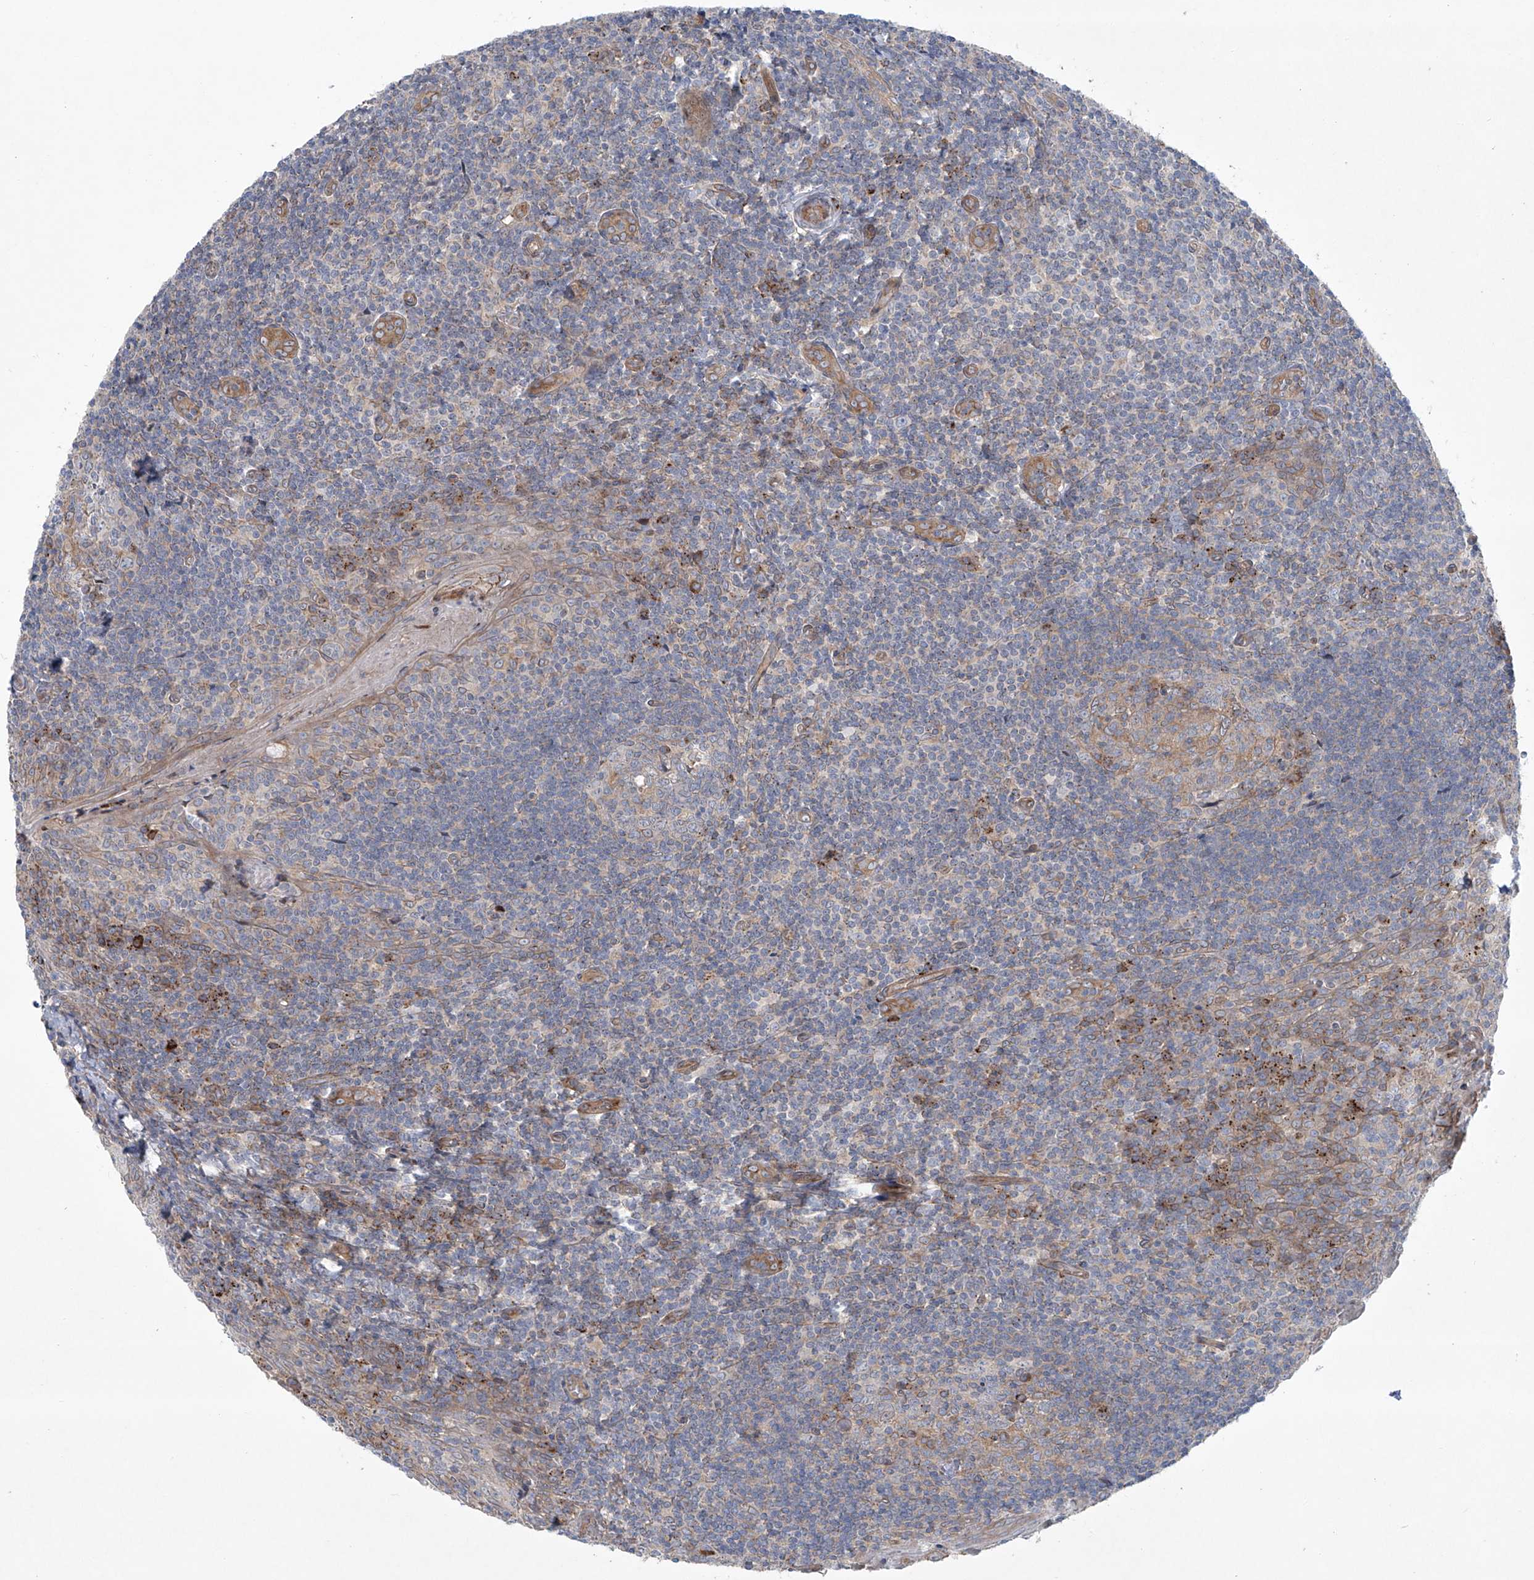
{"staining": {"intensity": "weak", "quantity": "25%-75%", "location": "cytoplasmic/membranous"}, "tissue": "tonsil", "cell_type": "Germinal center cells", "image_type": "normal", "snomed": [{"axis": "morphology", "description": "Normal tissue, NOS"}, {"axis": "topography", "description": "Tonsil"}], "caption": "Immunohistochemical staining of benign tonsil displays 25%-75% levels of weak cytoplasmic/membranous protein expression in approximately 25%-75% of germinal center cells.", "gene": "KLC4", "patient": {"sex": "male", "age": 27}}